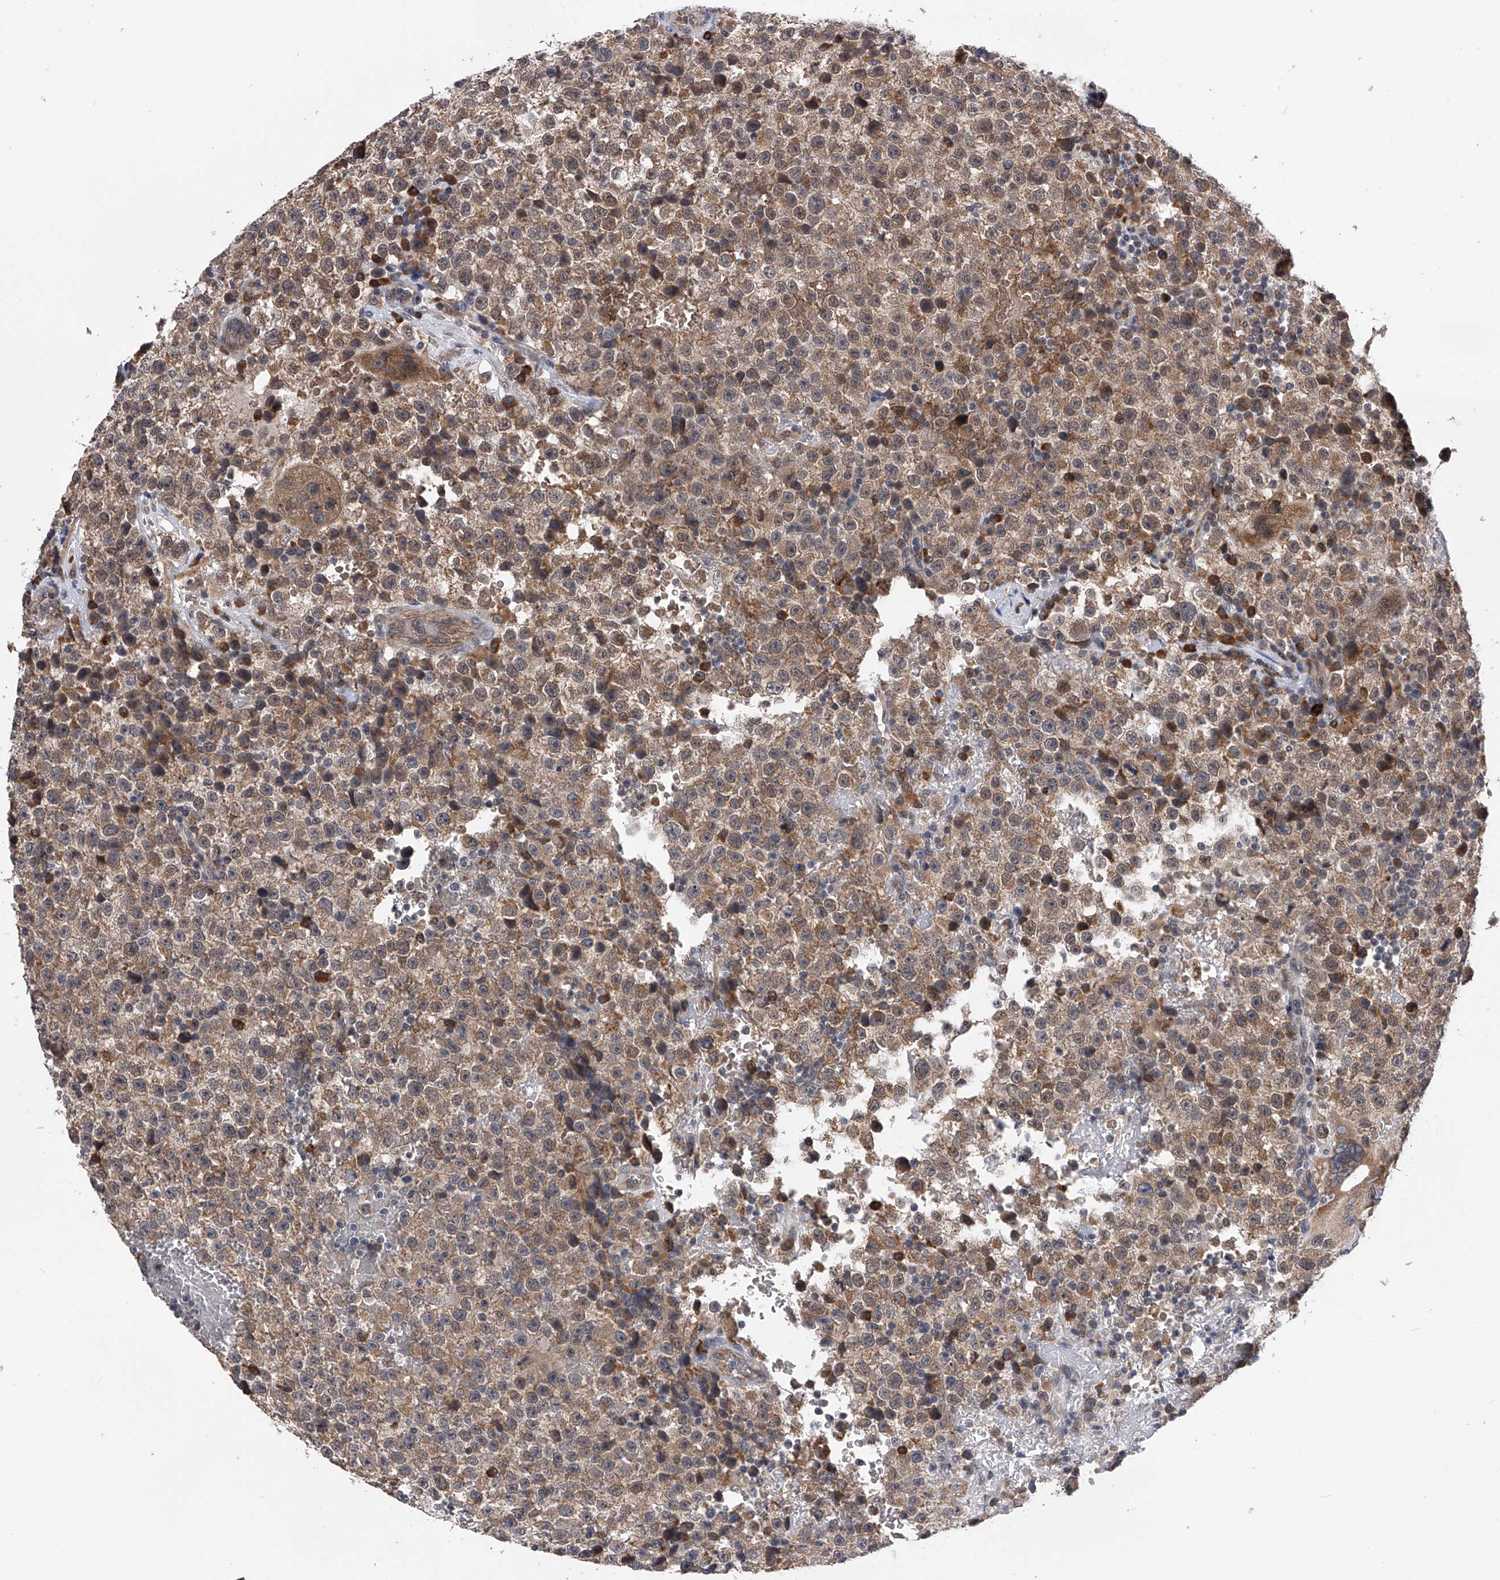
{"staining": {"intensity": "moderate", "quantity": ">75%", "location": "cytoplasmic/membranous"}, "tissue": "testis cancer", "cell_type": "Tumor cells", "image_type": "cancer", "snomed": [{"axis": "morphology", "description": "Seminoma, NOS"}, {"axis": "topography", "description": "Testis"}], "caption": "Human seminoma (testis) stained for a protein (brown) displays moderate cytoplasmic/membranous positive positivity in about >75% of tumor cells.", "gene": "SPOCK1", "patient": {"sex": "male", "age": 22}}